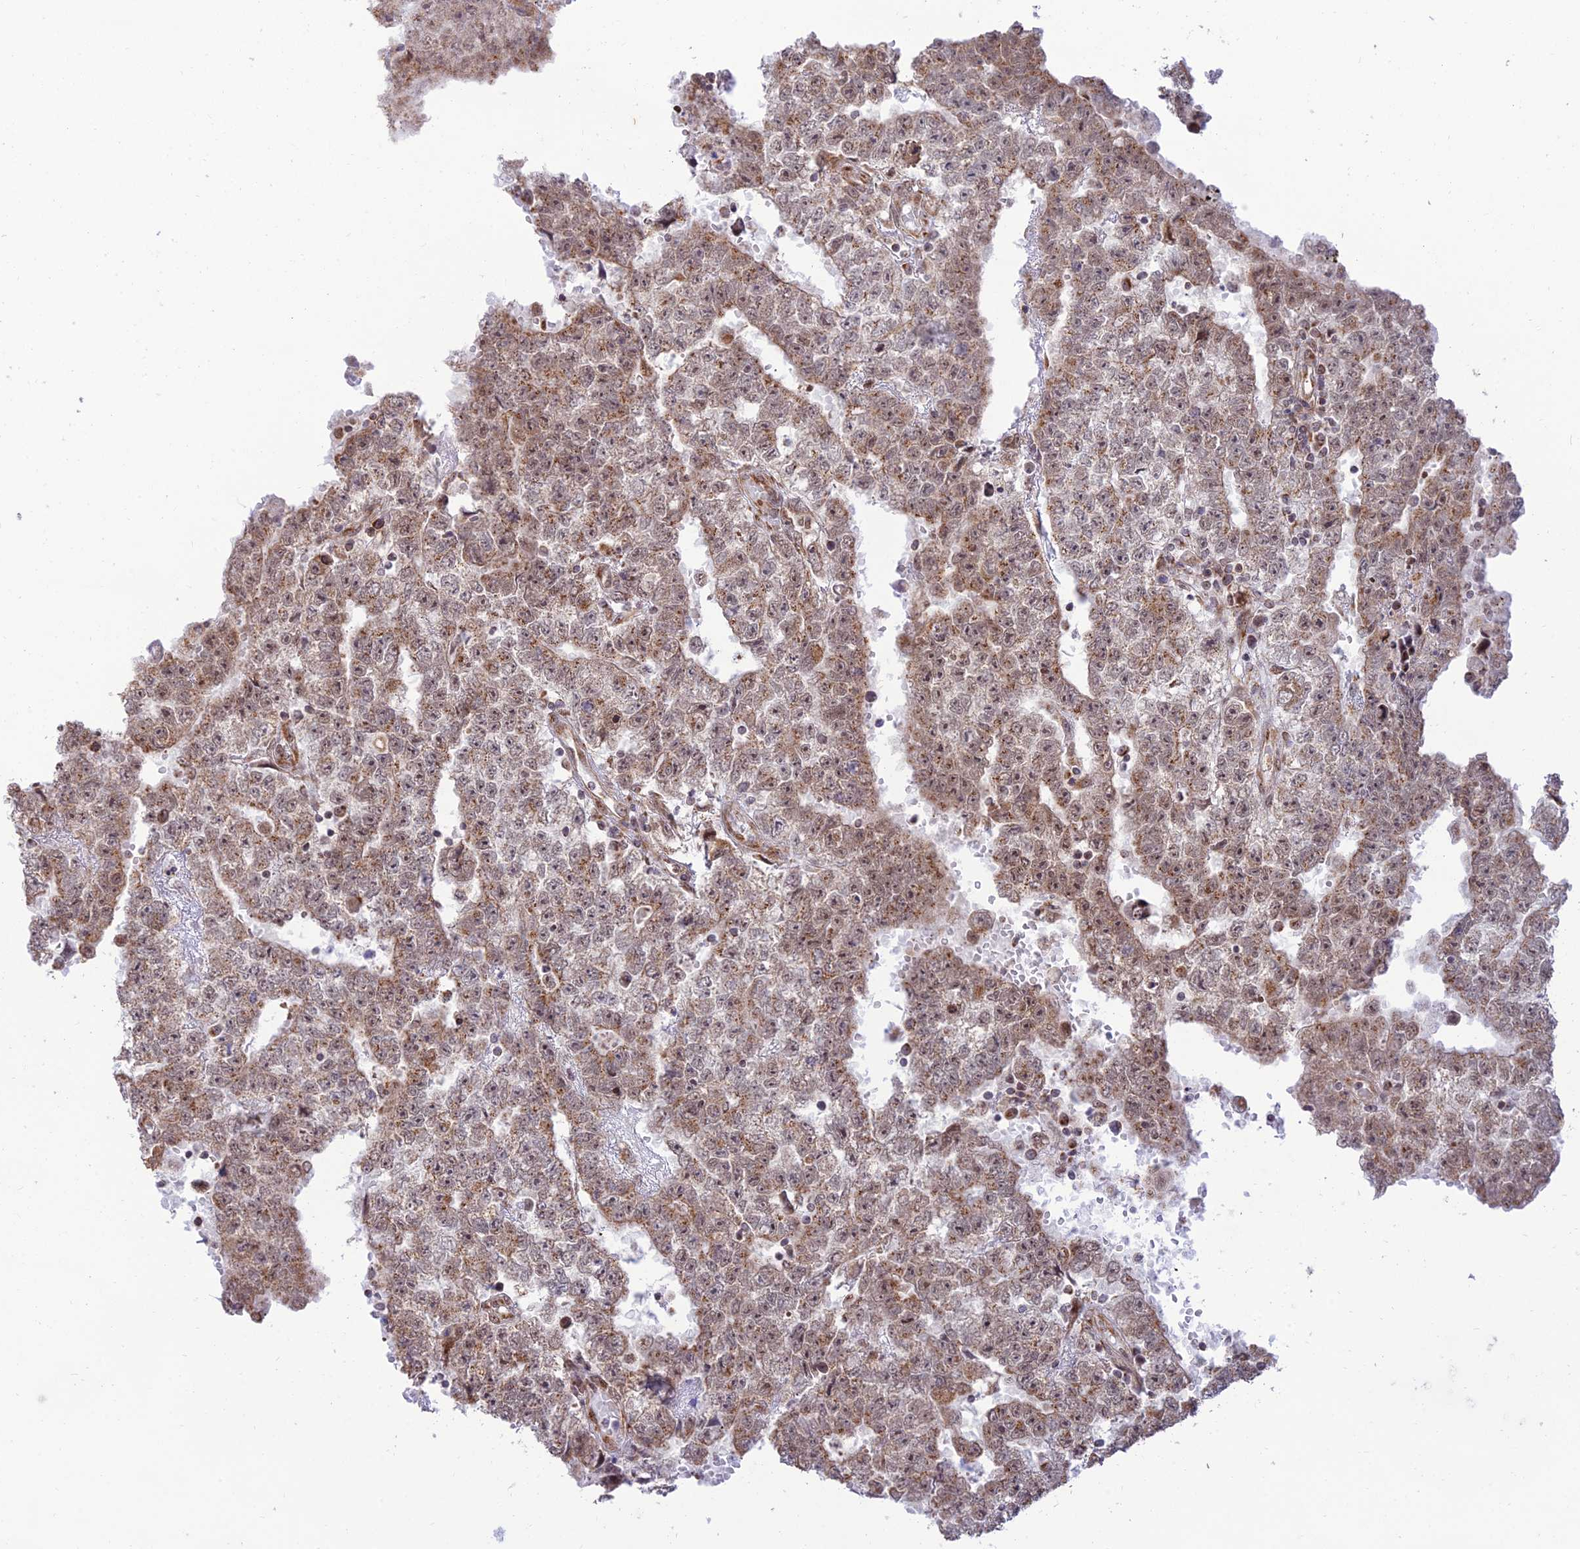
{"staining": {"intensity": "moderate", "quantity": ">75%", "location": "cytoplasmic/membranous,nuclear"}, "tissue": "testis cancer", "cell_type": "Tumor cells", "image_type": "cancer", "snomed": [{"axis": "morphology", "description": "Carcinoma, Embryonal, NOS"}, {"axis": "topography", "description": "Testis"}], "caption": "Human testis cancer (embryonal carcinoma) stained with a brown dye displays moderate cytoplasmic/membranous and nuclear positive expression in about >75% of tumor cells.", "gene": "GOLGA3", "patient": {"sex": "male", "age": 25}}